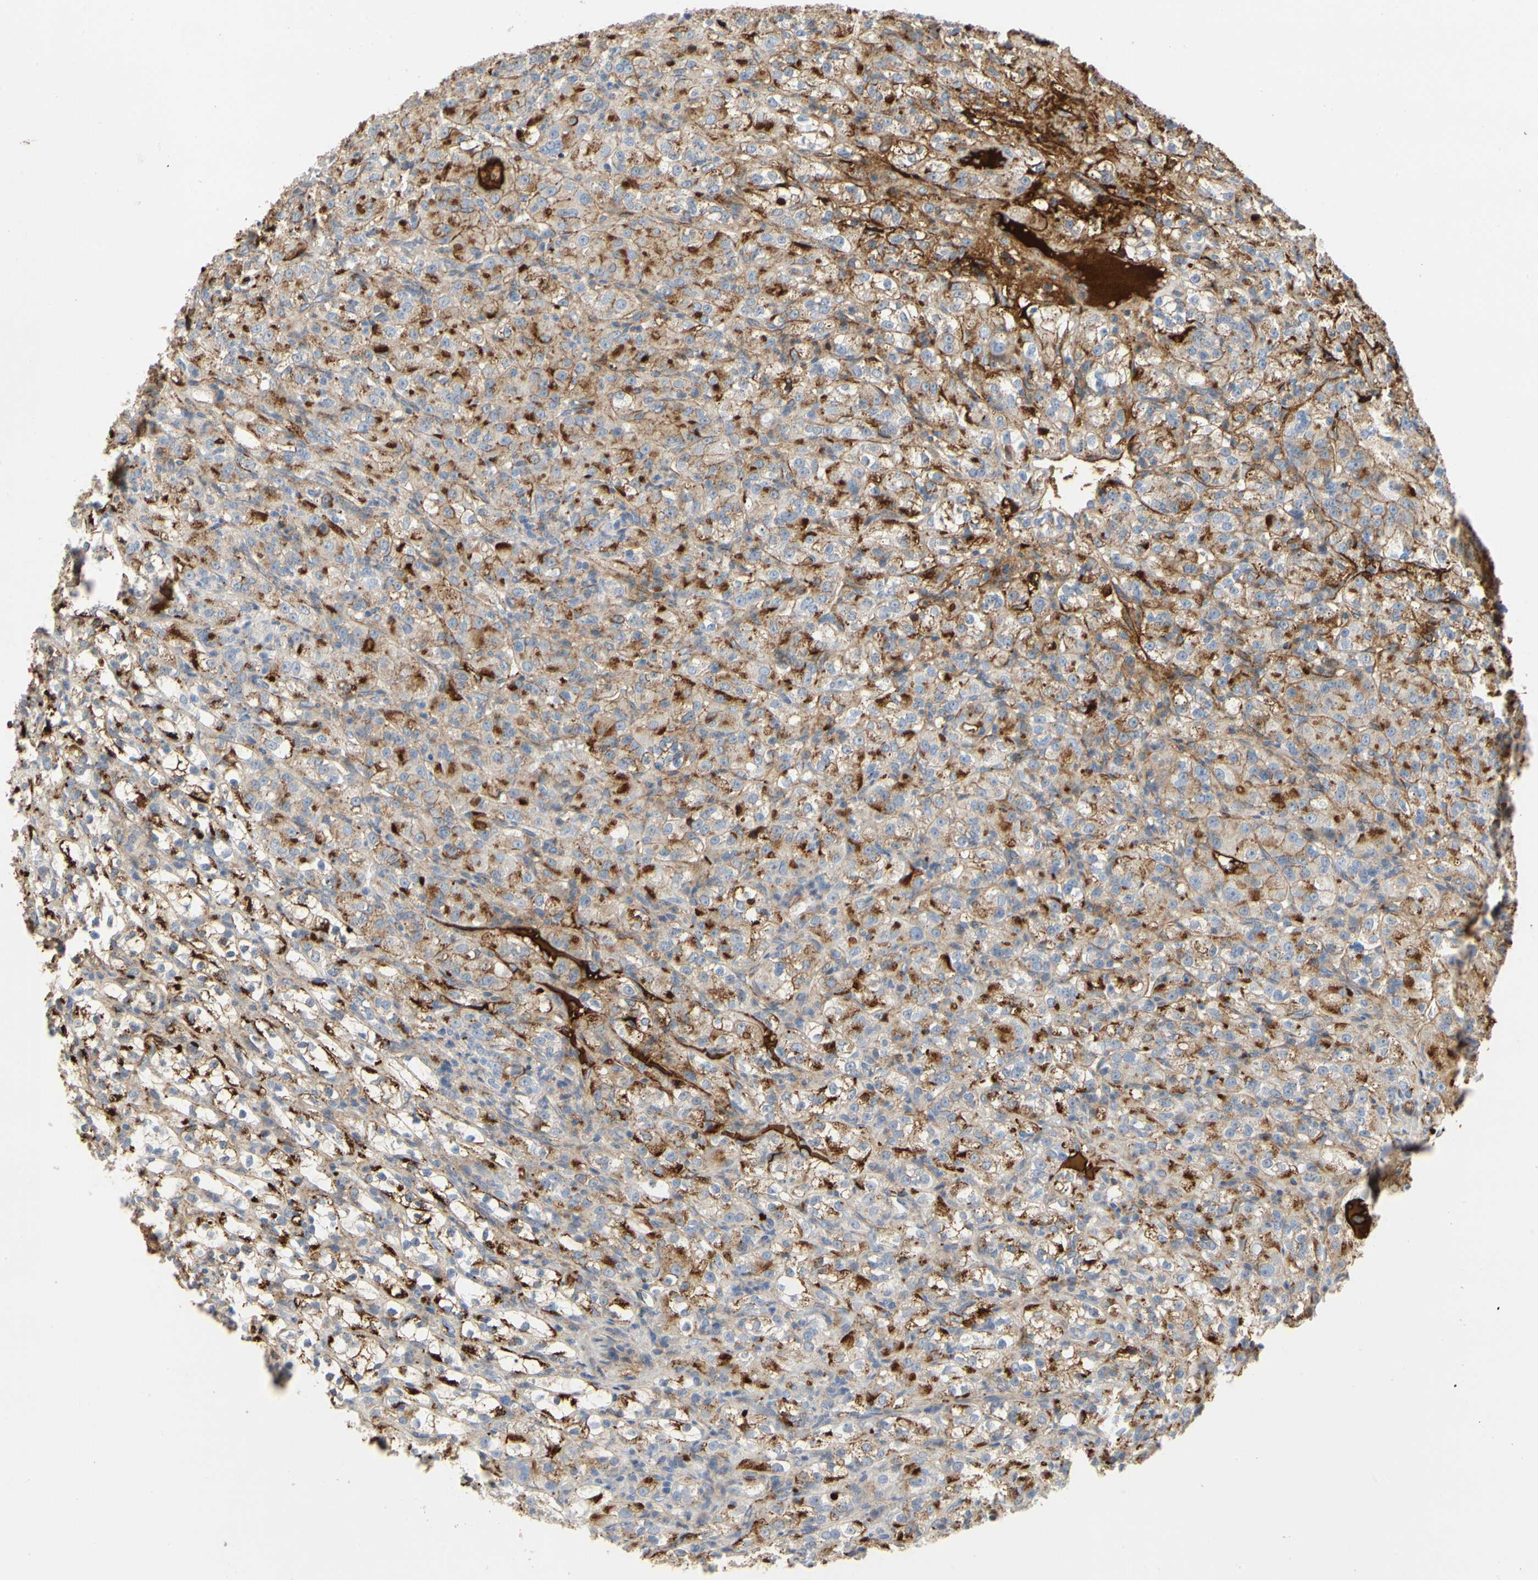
{"staining": {"intensity": "moderate", "quantity": ">75%", "location": "cytoplasmic/membranous"}, "tissue": "renal cancer", "cell_type": "Tumor cells", "image_type": "cancer", "snomed": [{"axis": "morphology", "description": "Normal tissue, NOS"}, {"axis": "morphology", "description": "Adenocarcinoma, NOS"}, {"axis": "topography", "description": "Kidney"}], "caption": "Renal cancer tissue displays moderate cytoplasmic/membranous staining in approximately >75% of tumor cells, visualized by immunohistochemistry.", "gene": "FGB", "patient": {"sex": "male", "age": 61}}